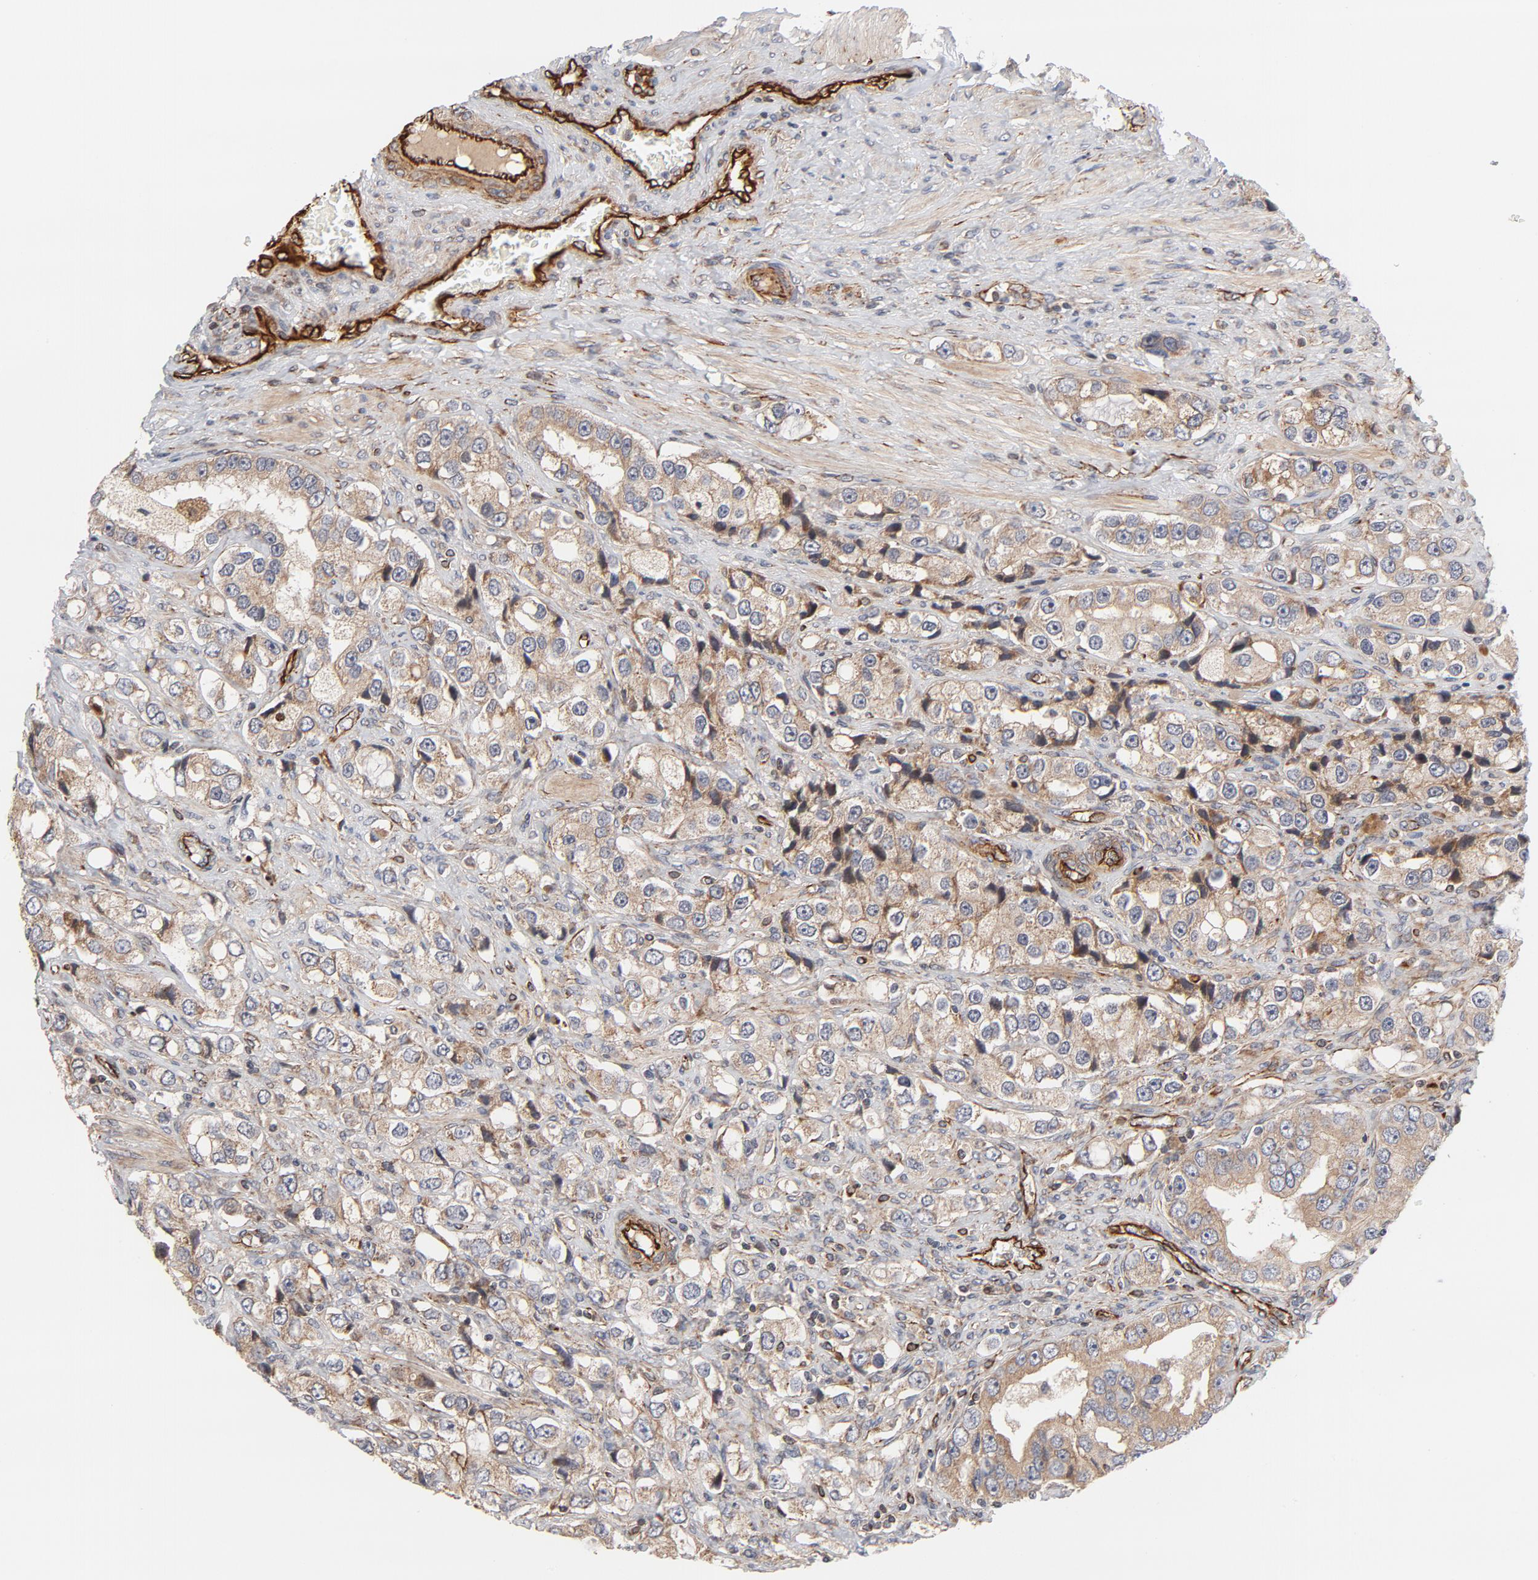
{"staining": {"intensity": "moderate", "quantity": ">75%", "location": "cytoplasmic/membranous"}, "tissue": "prostate cancer", "cell_type": "Tumor cells", "image_type": "cancer", "snomed": [{"axis": "morphology", "description": "Adenocarcinoma, High grade"}, {"axis": "topography", "description": "Prostate"}], "caption": "Prostate cancer tissue shows moderate cytoplasmic/membranous positivity in about >75% of tumor cells, visualized by immunohistochemistry.", "gene": "DNAAF2", "patient": {"sex": "male", "age": 63}}